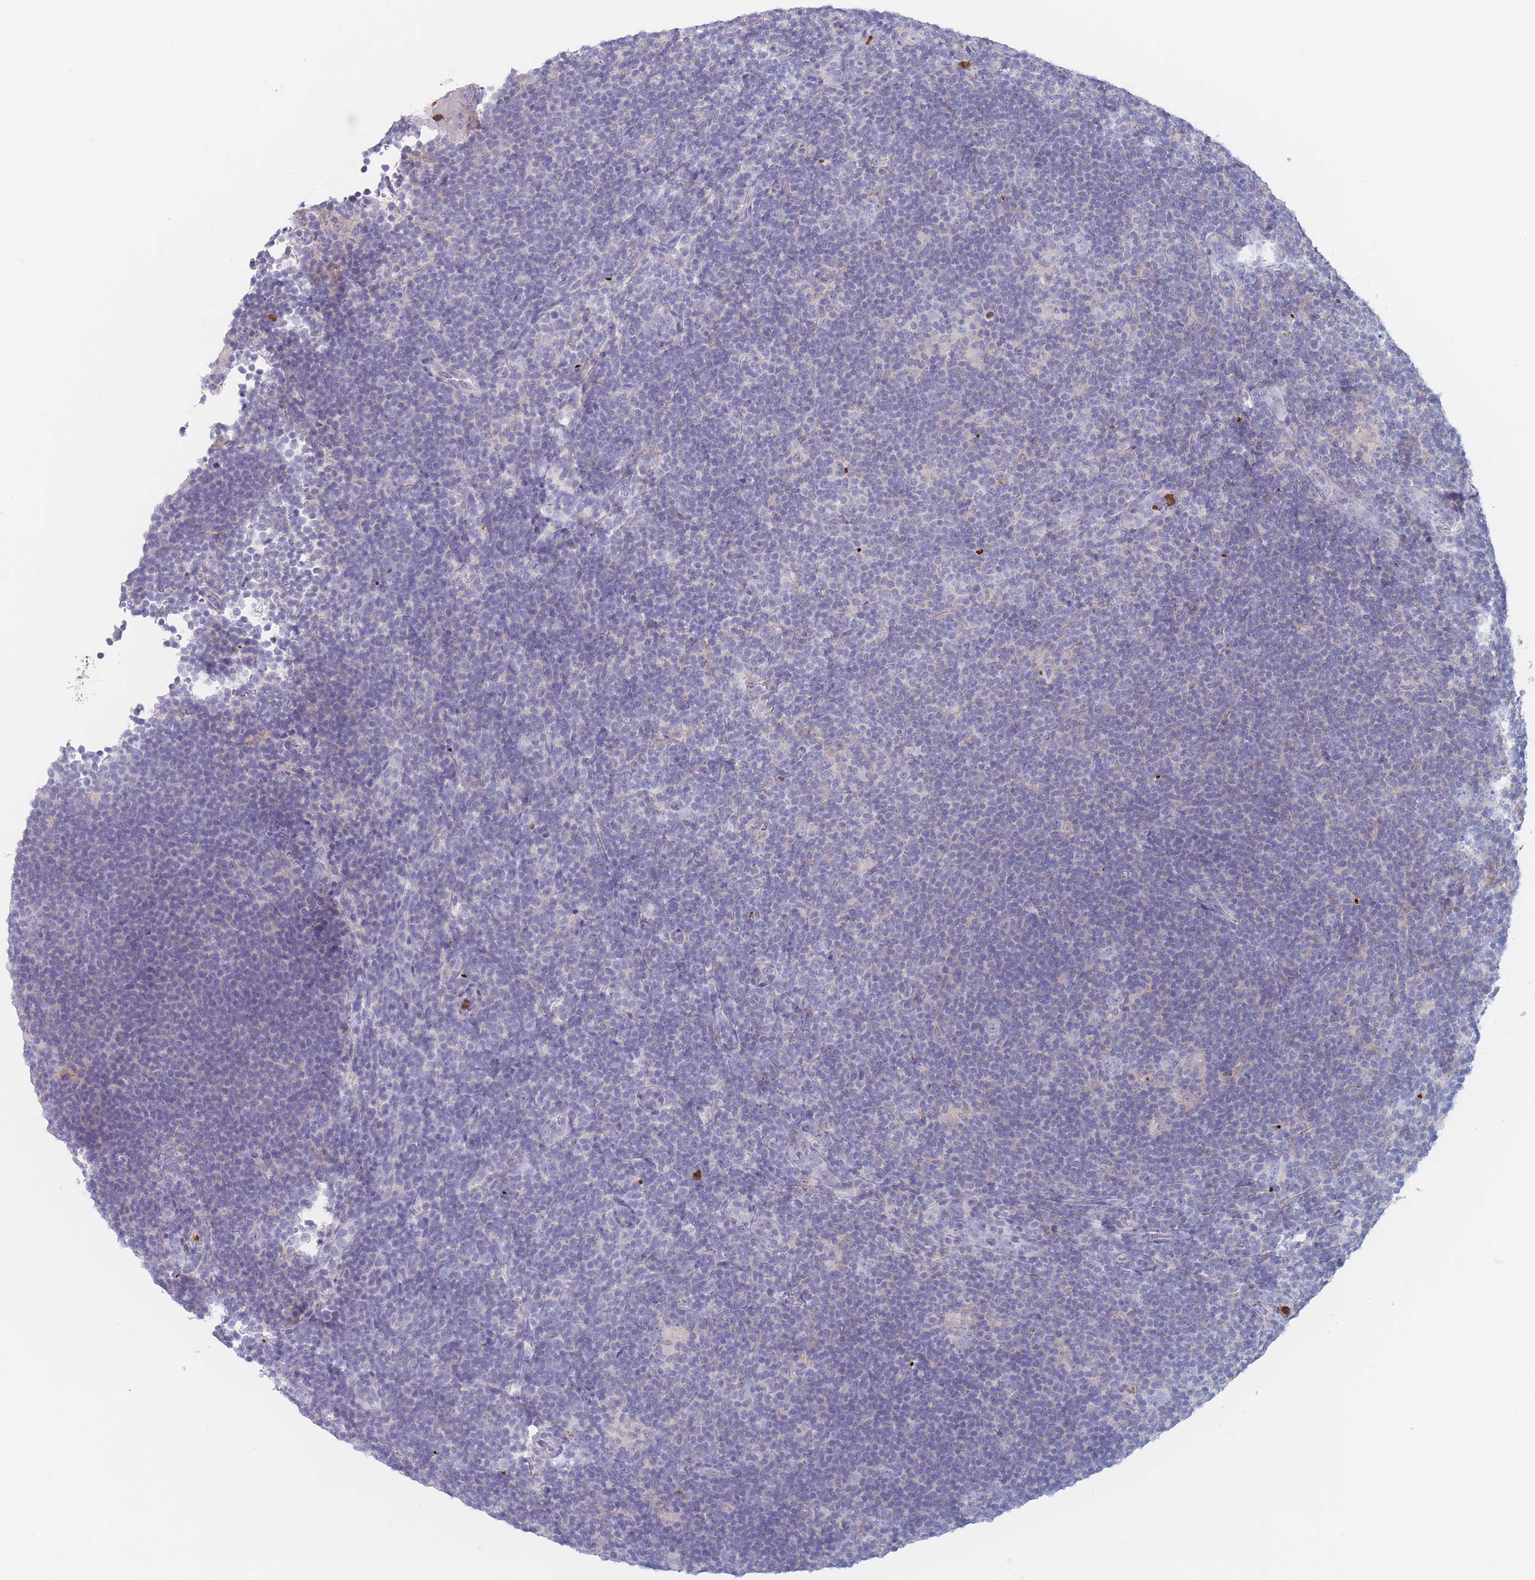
{"staining": {"intensity": "negative", "quantity": "none", "location": "none"}, "tissue": "lymphoma", "cell_type": "Tumor cells", "image_type": "cancer", "snomed": [{"axis": "morphology", "description": "Hodgkin's disease, NOS"}, {"axis": "topography", "description": "Lymph node"}], "caption": "This is an immunohistochemistry (IHC) histopathology image of human Hodgkin's disease. There is no positivity in tumor cells.", "gene": "ATP1A3", "patient": {"sex": "female", "age": 57}}